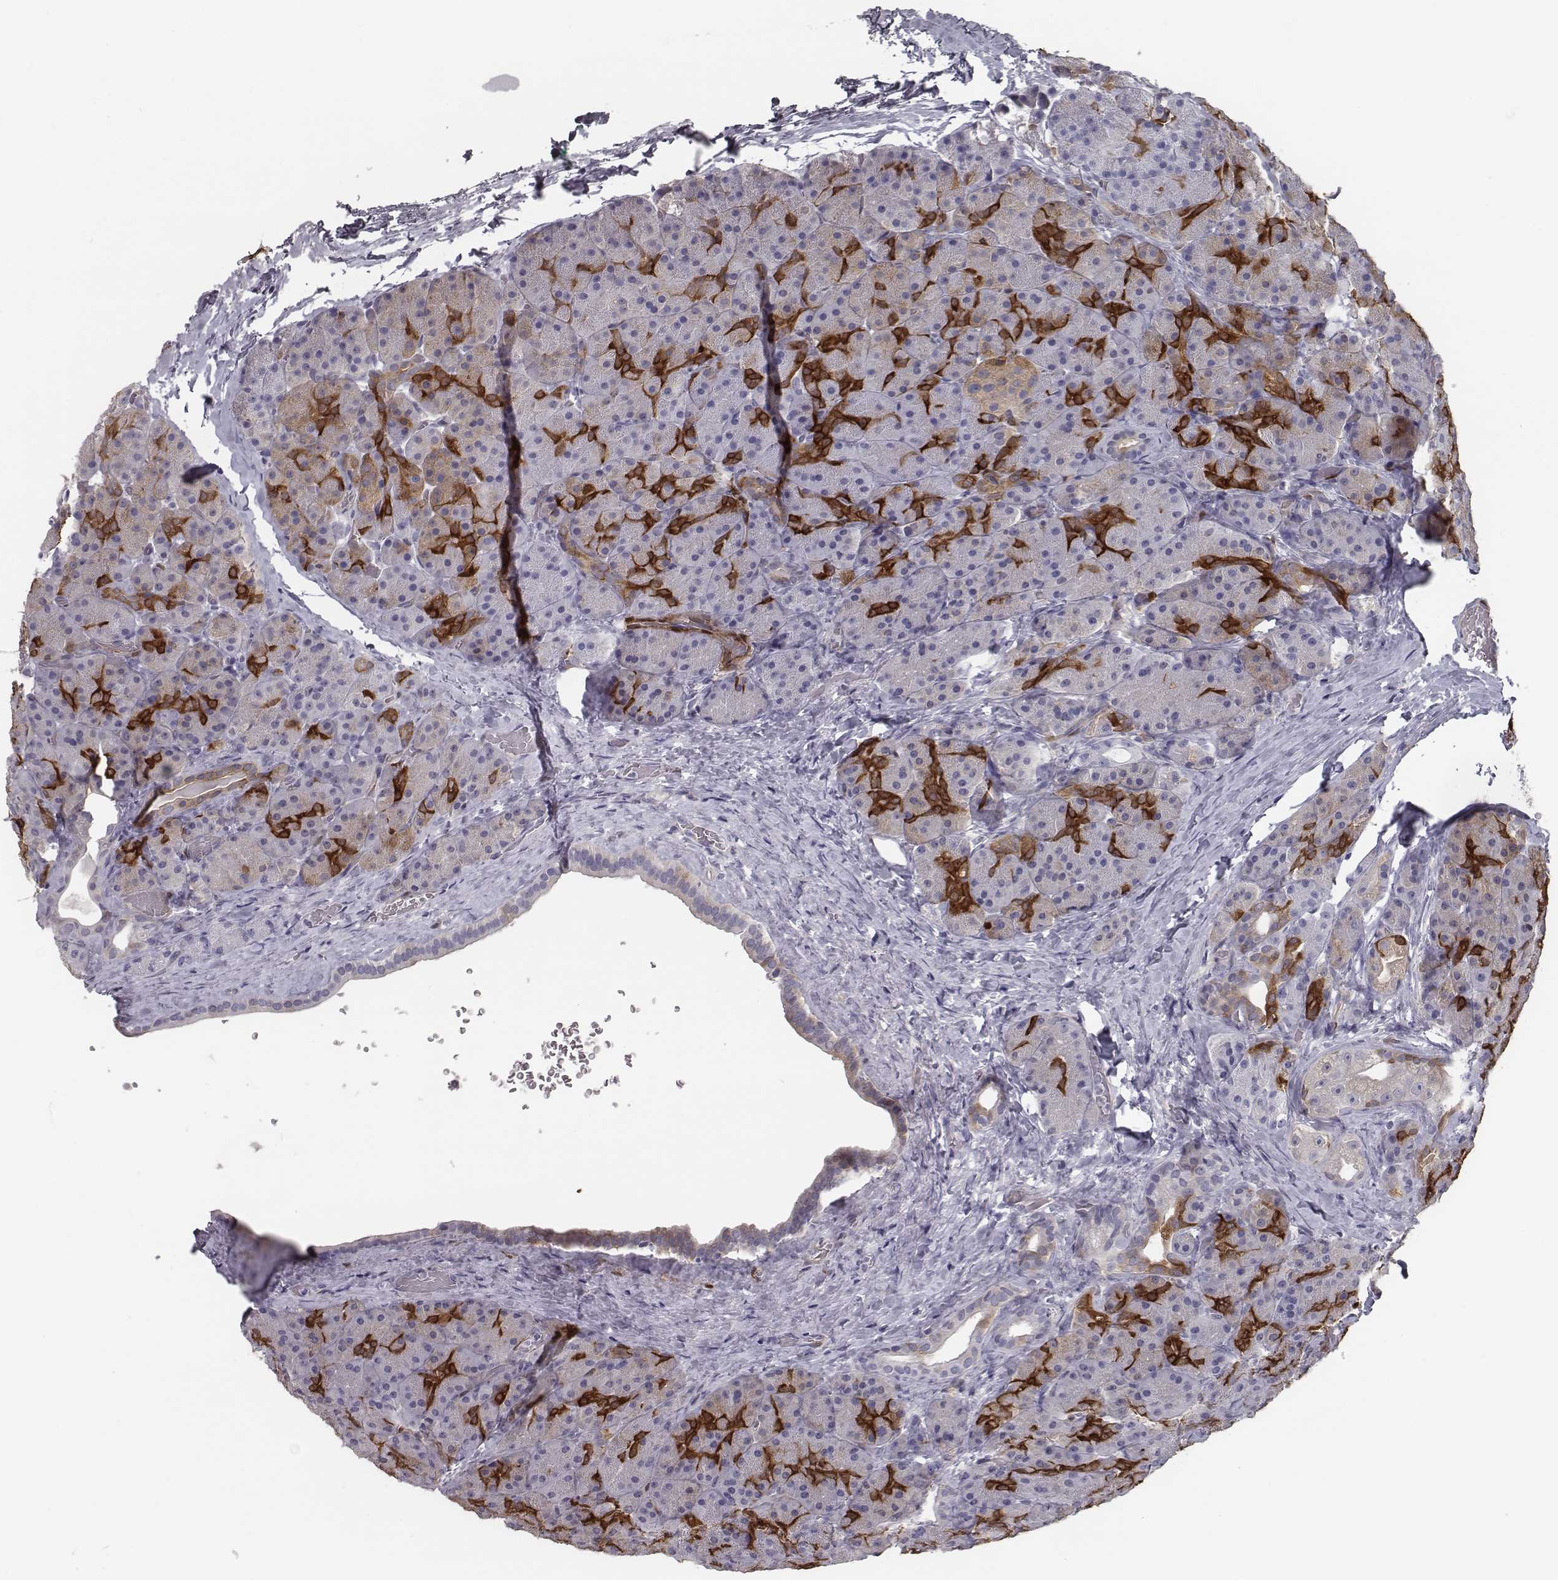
{"staining": {"intensity": "strong", "quantity": "<25%", "location": "cytoplasmic/membranous"}, "tissue": "pancreas", "cell_type": "Exocrine glandular cells", "image_type": "normal", "snomed": [{"axis": "morphology", "description": "Normal tissue, NOS"}, {"axis": "topography", "description": "Pancreas"}], "caption": "Exocrine glandular cells show medium levels of strong cytoplasmic/membranous positivity in approximately <25% of cells in normal human pancreas.", "gene": "ISYNA1", "patient": {"sex": "male", "age": 57}}